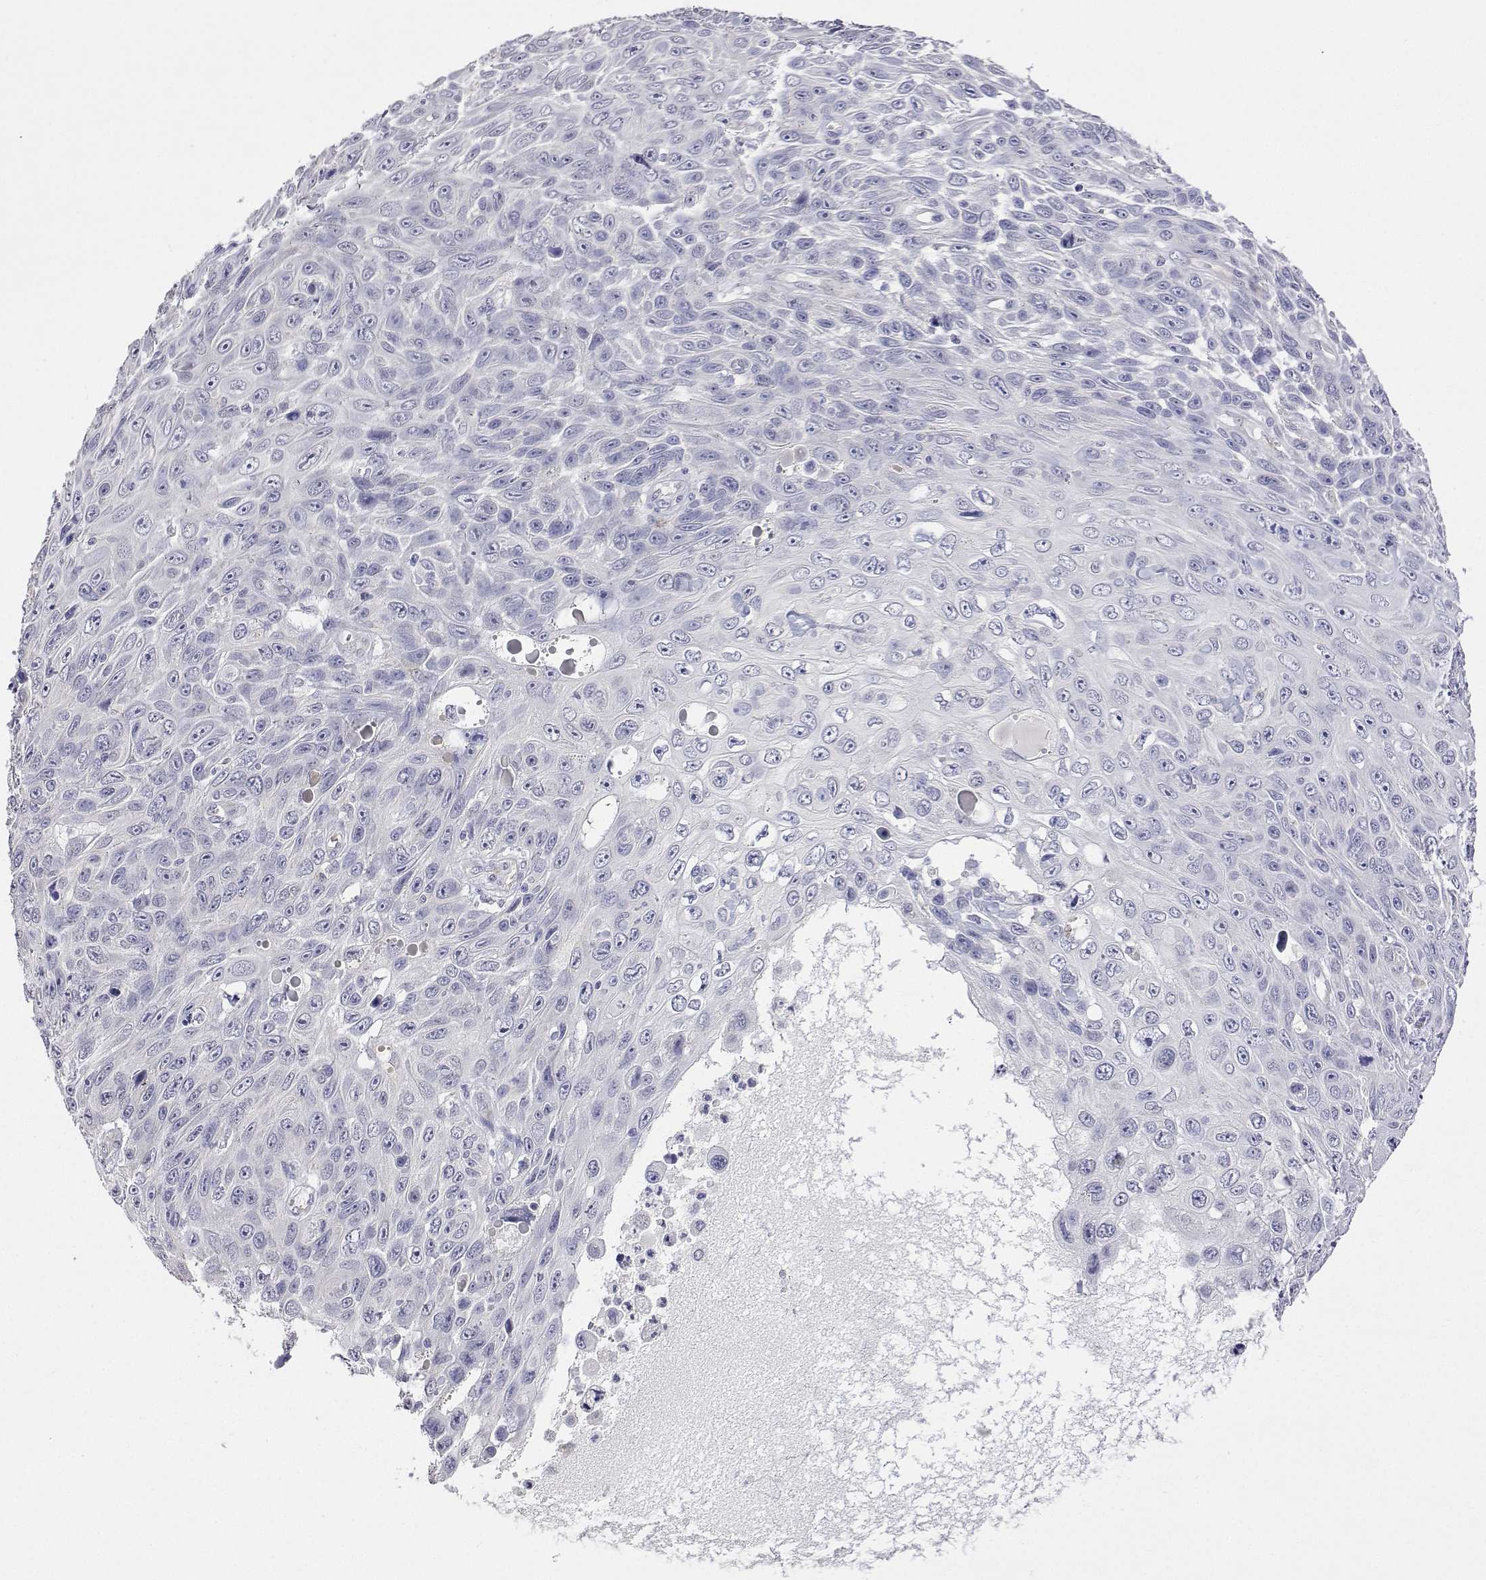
{"staining": {"intensity": "negative", "quantity": "none", "location": "none"}, "tissue": "skin cancer", "cell_type": "Tumor cells", "image_type": "cancer", "snomed": [{"axis": "morphology", "description": "Squamous cell carcinoma, NOS"}, {"axis": "topography", "description": "Skin"}], "caption": "Immunohistochemistry (IHC) photomicrograph of human skin cancer (squamous cell carcinoma) stained for a protein (brown), which reveals no positivity in tumor cells.", "gene": "PLCB1", "patient": {"sex": "male", "age": 82}}